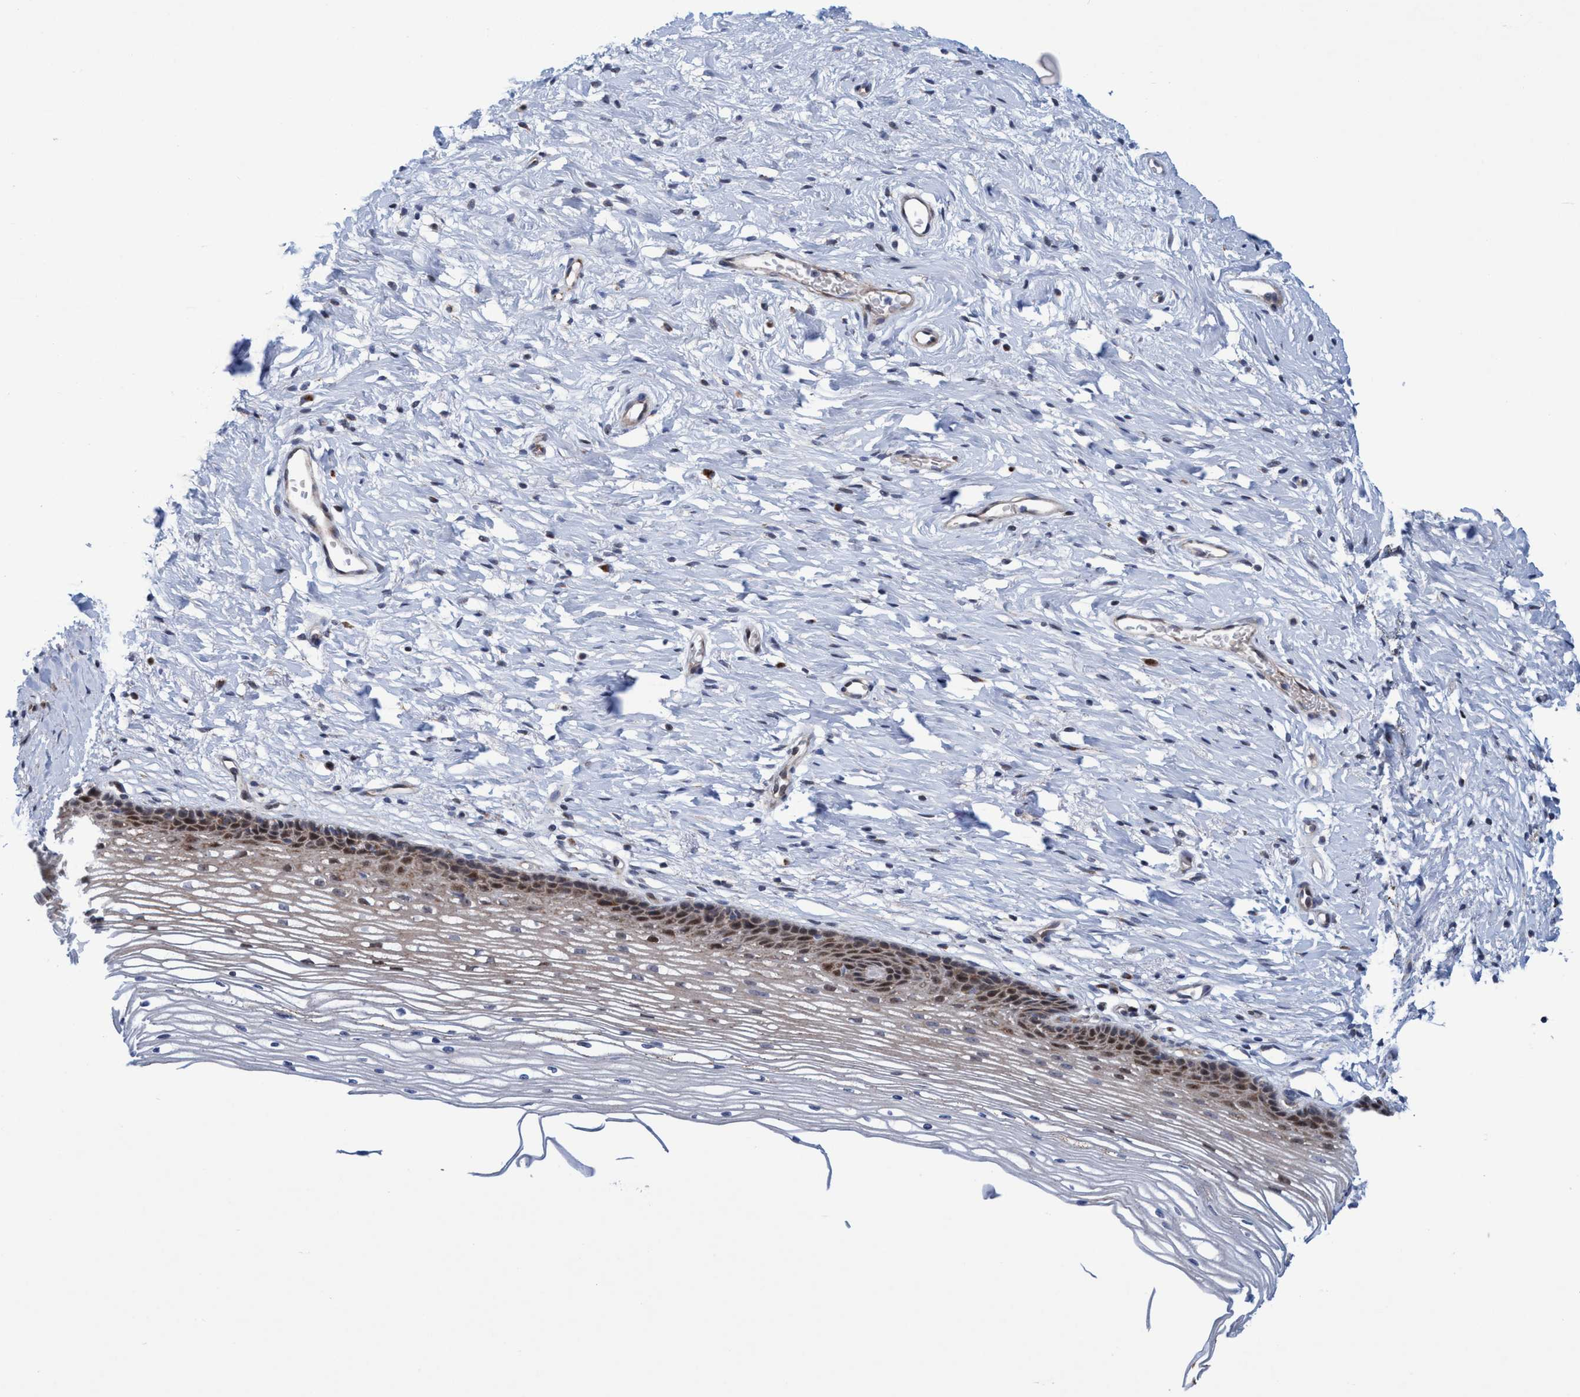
{"staining": {"intensity": "moderate", "quantity": ">75%", "location": "cytoplasmic/membranous"}, "tissue": "cervix", "cell_type": "Glandular cells", "image_type": "normal", "snomed": [{"axis": "morphology", "description": "Normal tissue, NOS"}, {"axis": "topography", "description": "Cervix"}], "caption": "IHC of normal cervix displays medium levels of moderate cytoplasmic/membranous positivity in about >75% of glandular cells. Using DAB (3,3'-diaminobenzidine) (brown) and hematoxylin (blue) stains, captured at high magnification using brightfield microscopy.", "gene": "POLR1F", "patient": {"sex": "female", "age": 77}}